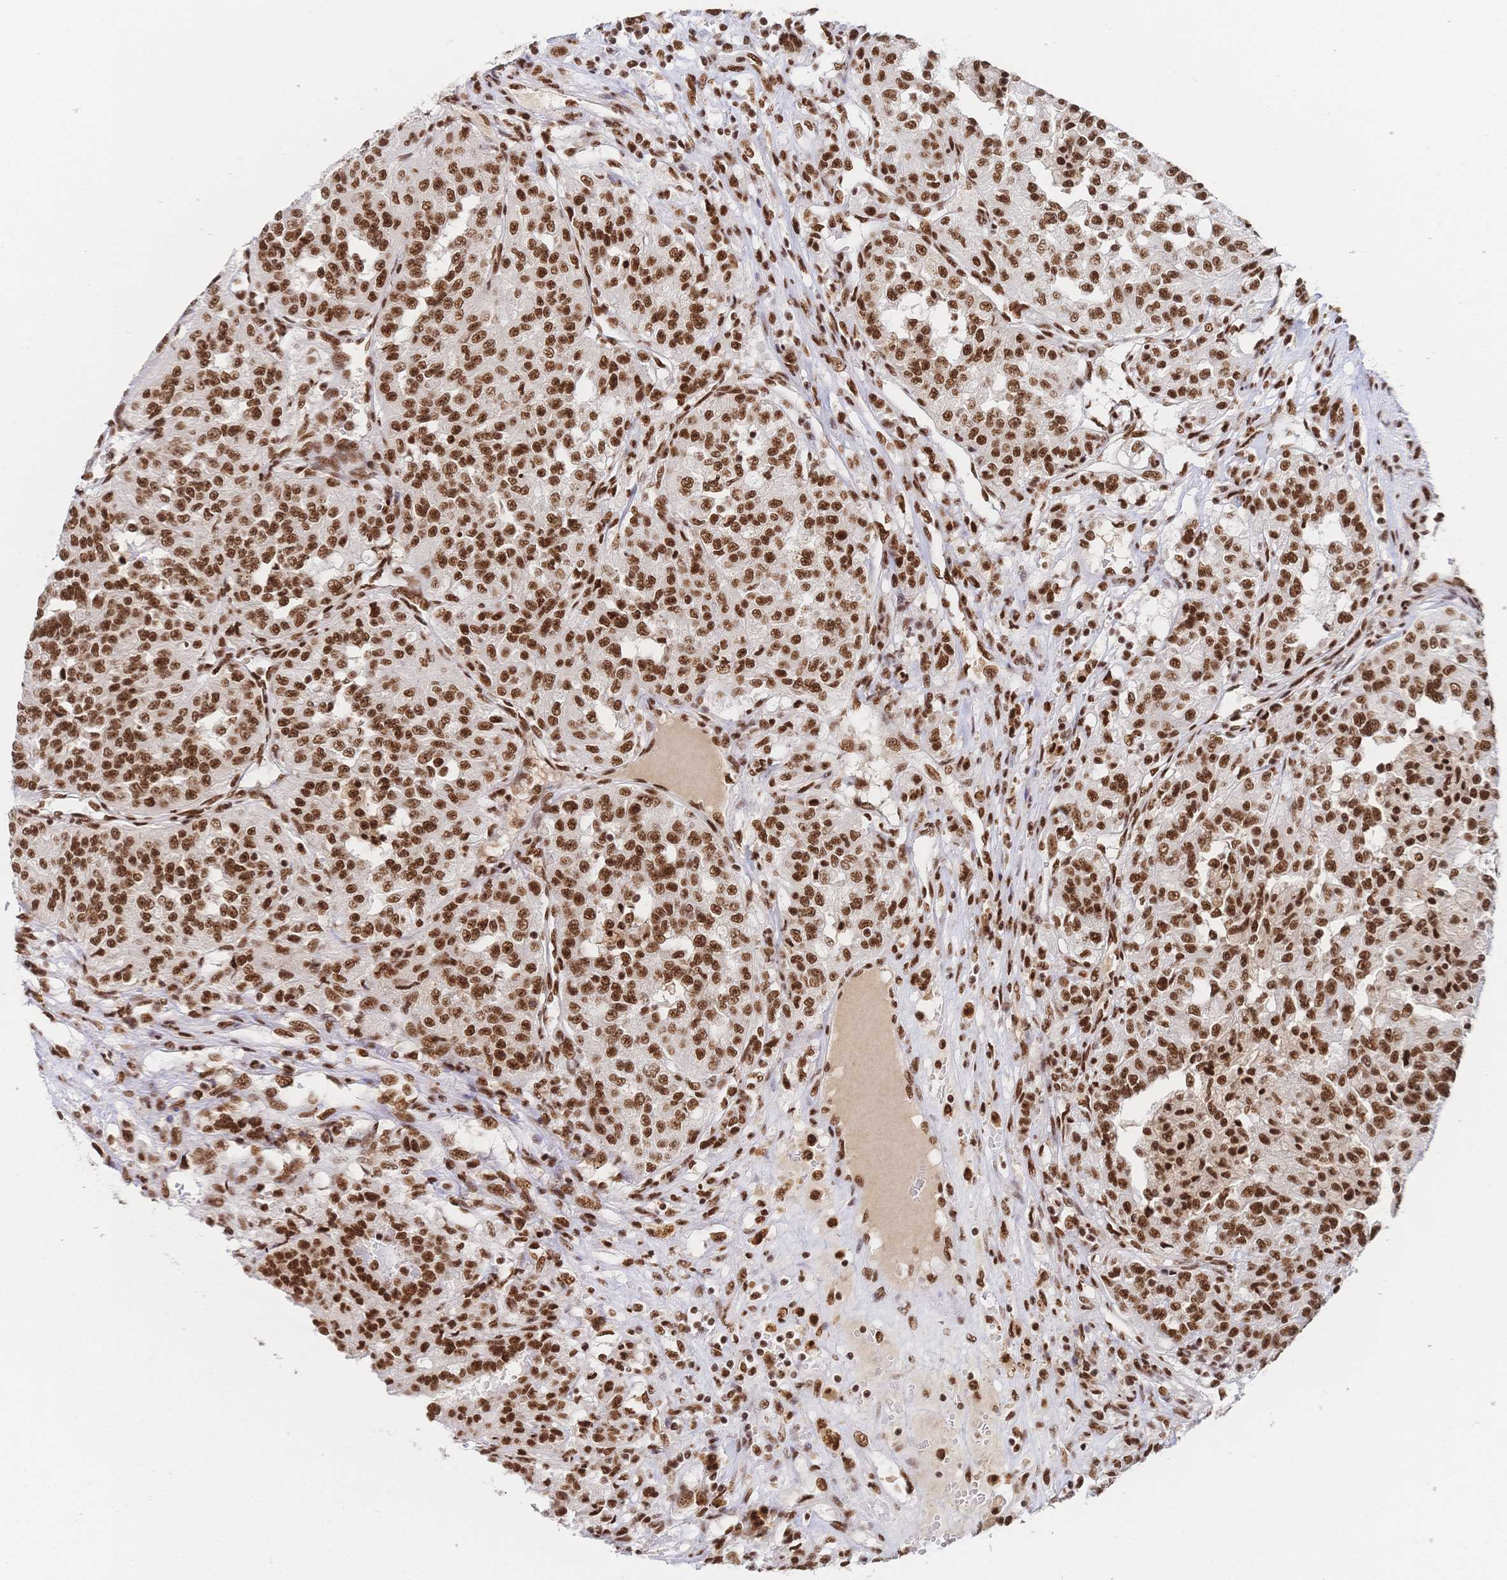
{"staining": {"intensity": "strong", "quantity": ">75%", "location": "nuclear"}, "tissue": "renal cancer", "cell_type": "Tumor cells", "image_type": "cancer", "snomed": [{"axis": "morphology", "description": "Adenocarcinoma, NOS"}, {"axis": "topography", "description": "Kidney"}], "caption": "Immunohistochemical staining of renal cancer (adenocarcinoma) demonstrates strong nuclear protein staining in about >75% of tumor cells.", "gene": "SRSF1", "patient": {"sex": "female", "age": 63}}